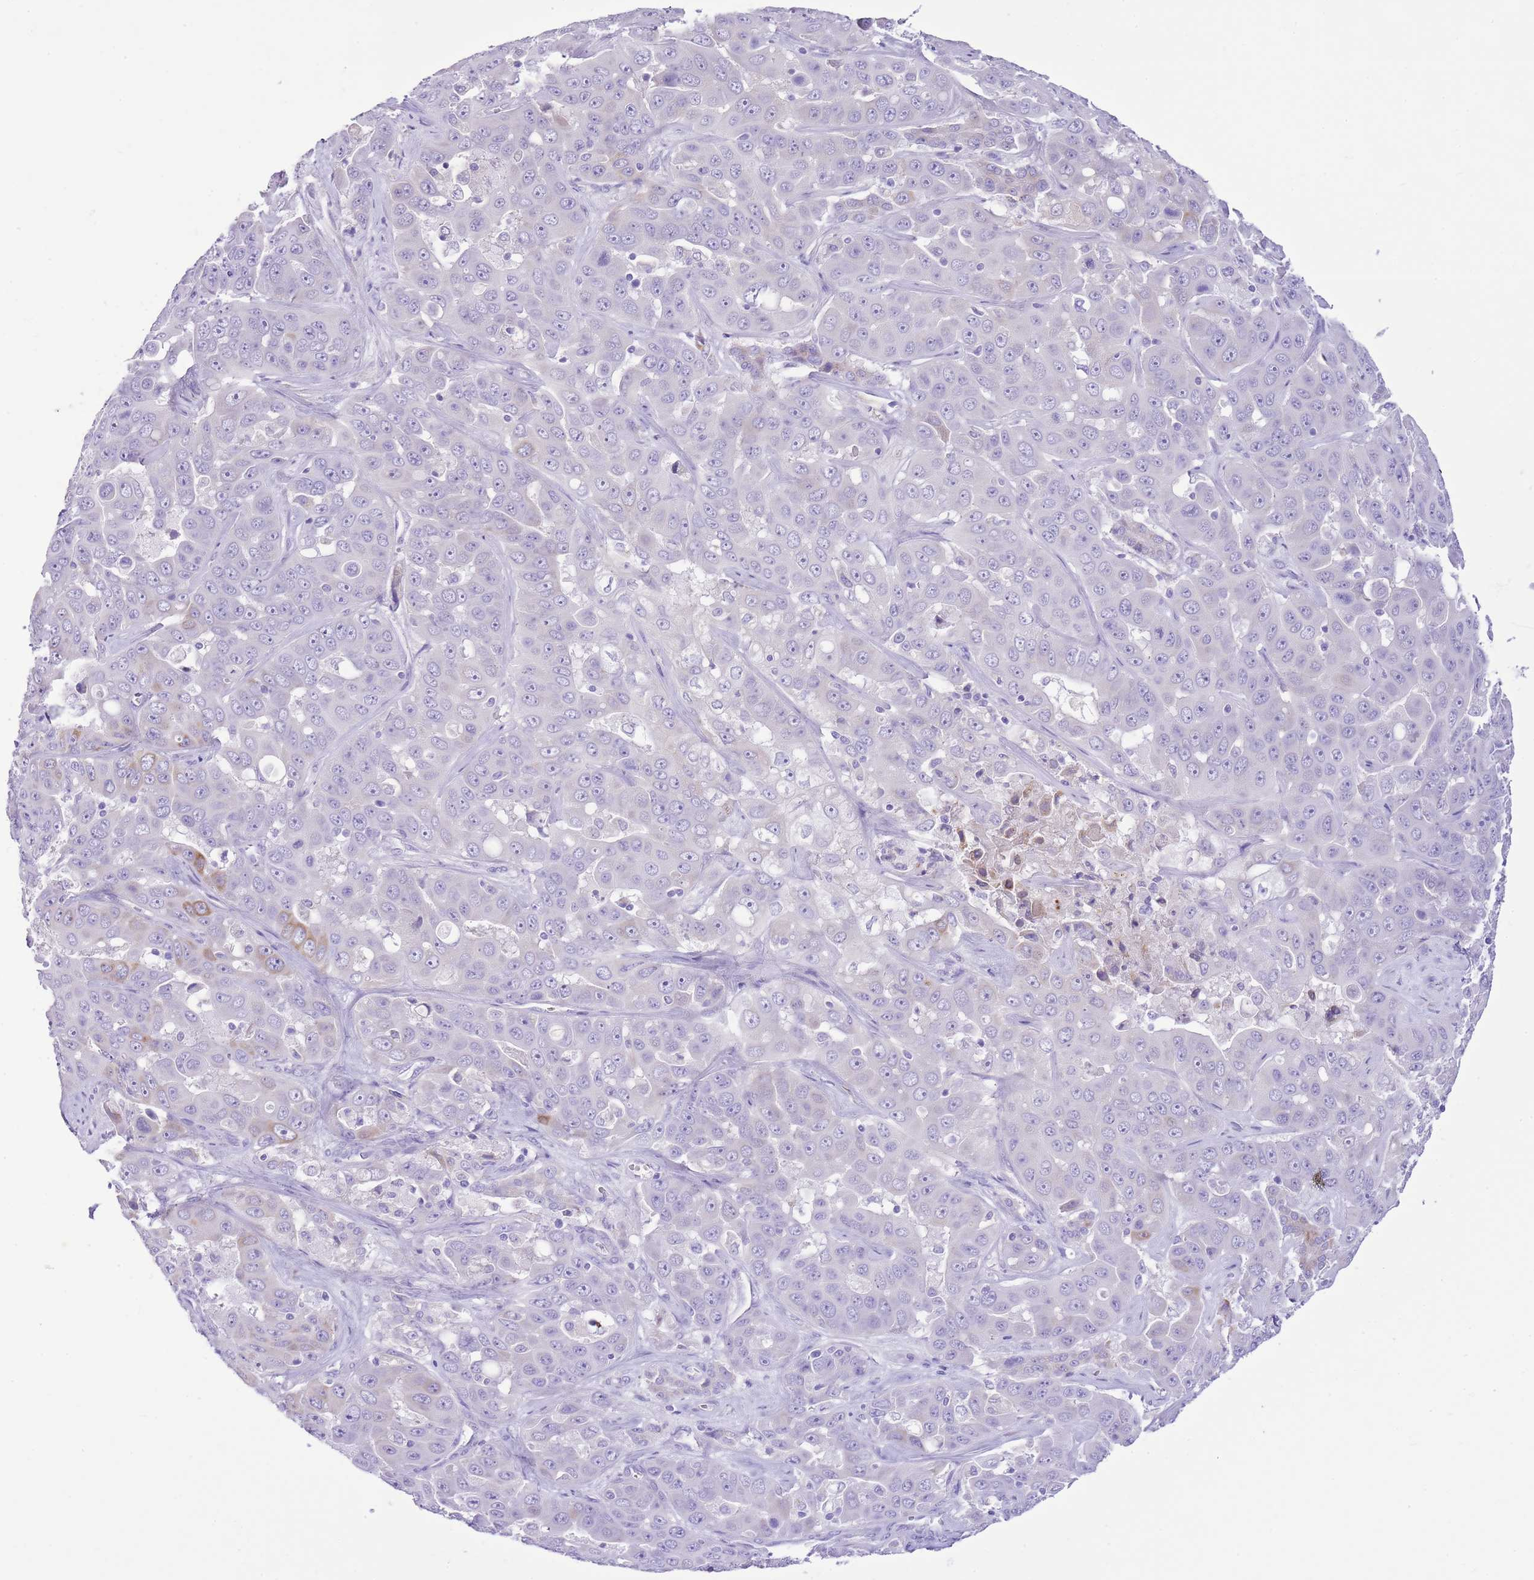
{"staining": {"intensity": "negative", "quantity": "none", "location": "none"}, "tissue": "liver cancer", "cell_type": "Tumor cells", "image_type": "cancer", "snomed": [{"axis": "morphology", "description": "Cholangiocarcinoma"}, {"axis": "topography", "description": "Liver"}], "caption": "This is an immunohistochemistry micrograph of liver cholangiocarcinoma. There is no positivity in tumor cells.", "gene": "AAR2", "patient": {"sex": "female", "age": 52}}